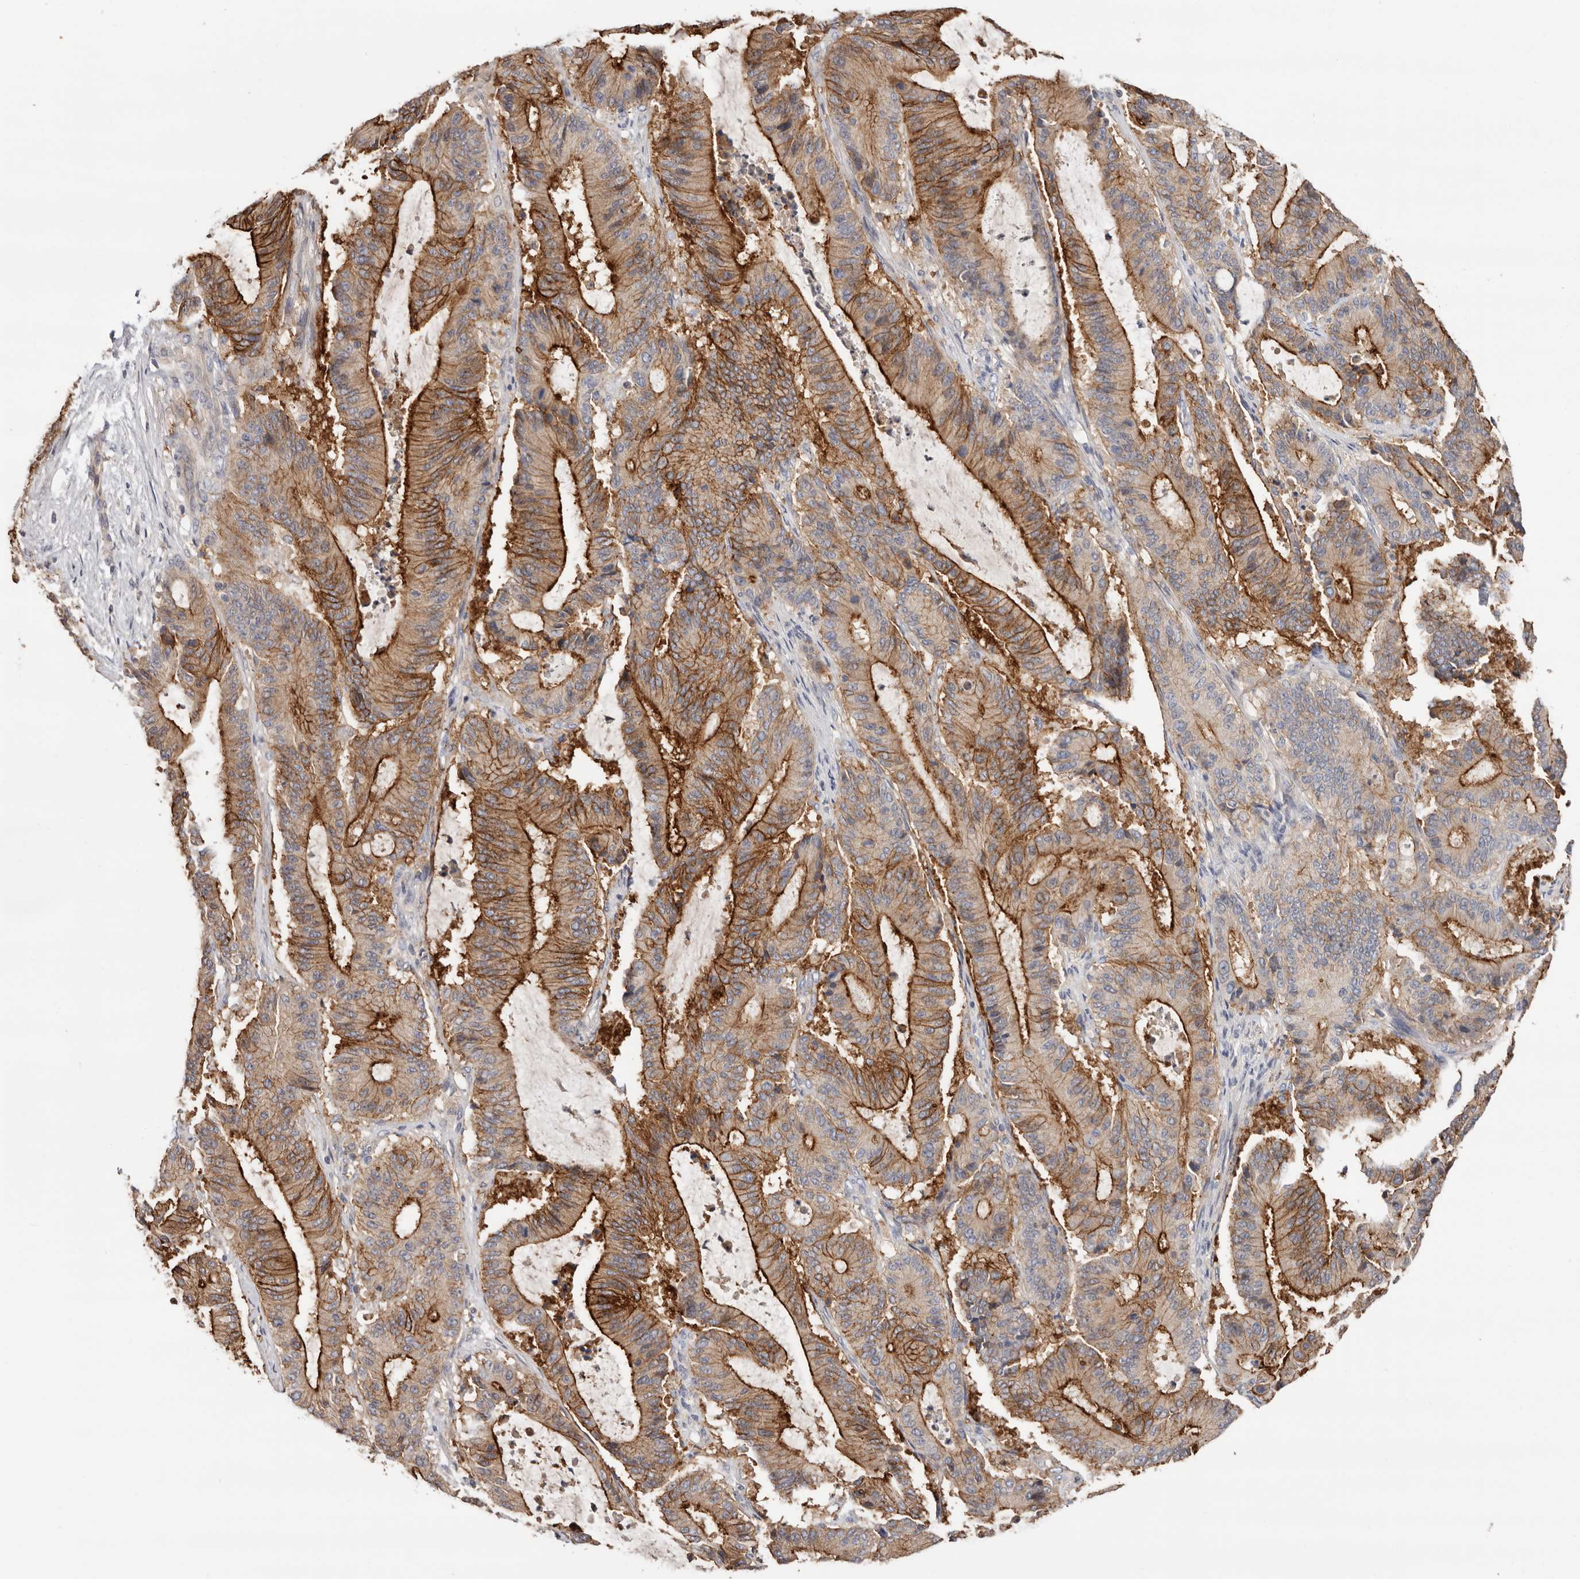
{"staining": {"intensity": "moderate", "quantity": ">75%", "location": "cytoplasmic/membranous"}, "tissue": "liver cancer", "cell_type": "Tumor cells", "image_type": "cancer", "snomed": [{"axis": "morphology", "description": "Cholangiocarcinoma"}, {"axis": "topography", "description": "Liver"}], "caption": "A medium amount of moderate cytoplasmic/membranous staining is identified in about >75% of tumor cells in liver cancer (cholangiocarcinoma) tissue. (DAB IHC with brightfield microscopy, high magnification).", "gene": "S100A14", "patient": {"sex": "female", "age": 73}}